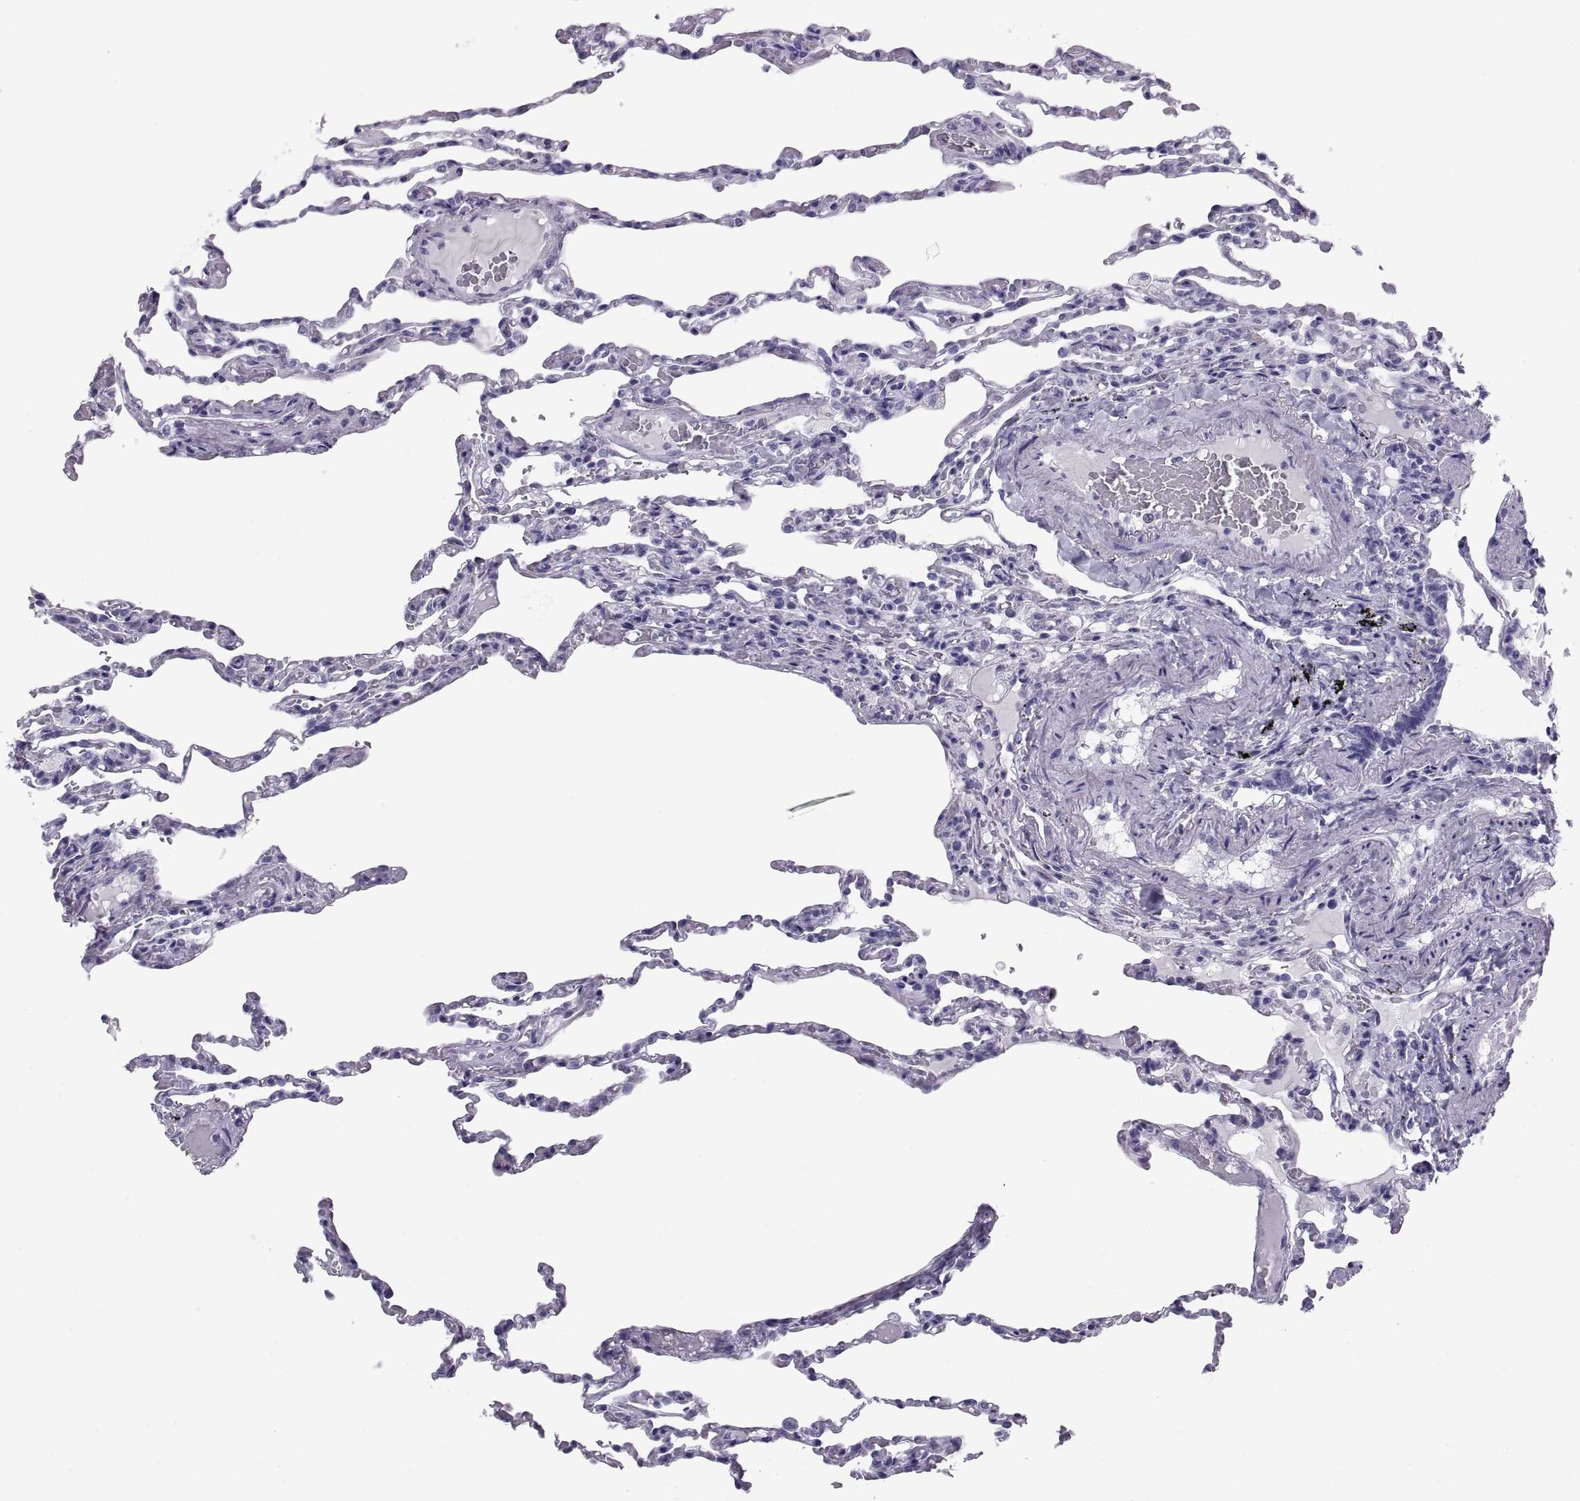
{"staining": {"intensity": "negative", "quantity": "none", "location": "none"}, "tissue": "lung", "cell_type": "Alveolar cells", "image_type": "normal", "snomed": [{"axis": "morphology", "description": "Normal tissue, NOS"}, {"axis": "topography", "description": "Lung"}], "caption": "High magnification brightfield microscopy of unremarkable lung stained with DAB (3,3'-diaminobenzidine) (brown) and counterstained with hematoxylin (blue): alveolar cells show no significant positivity.", "gene": "PAX2", "patient": {"sex": "female", "age": 43}}